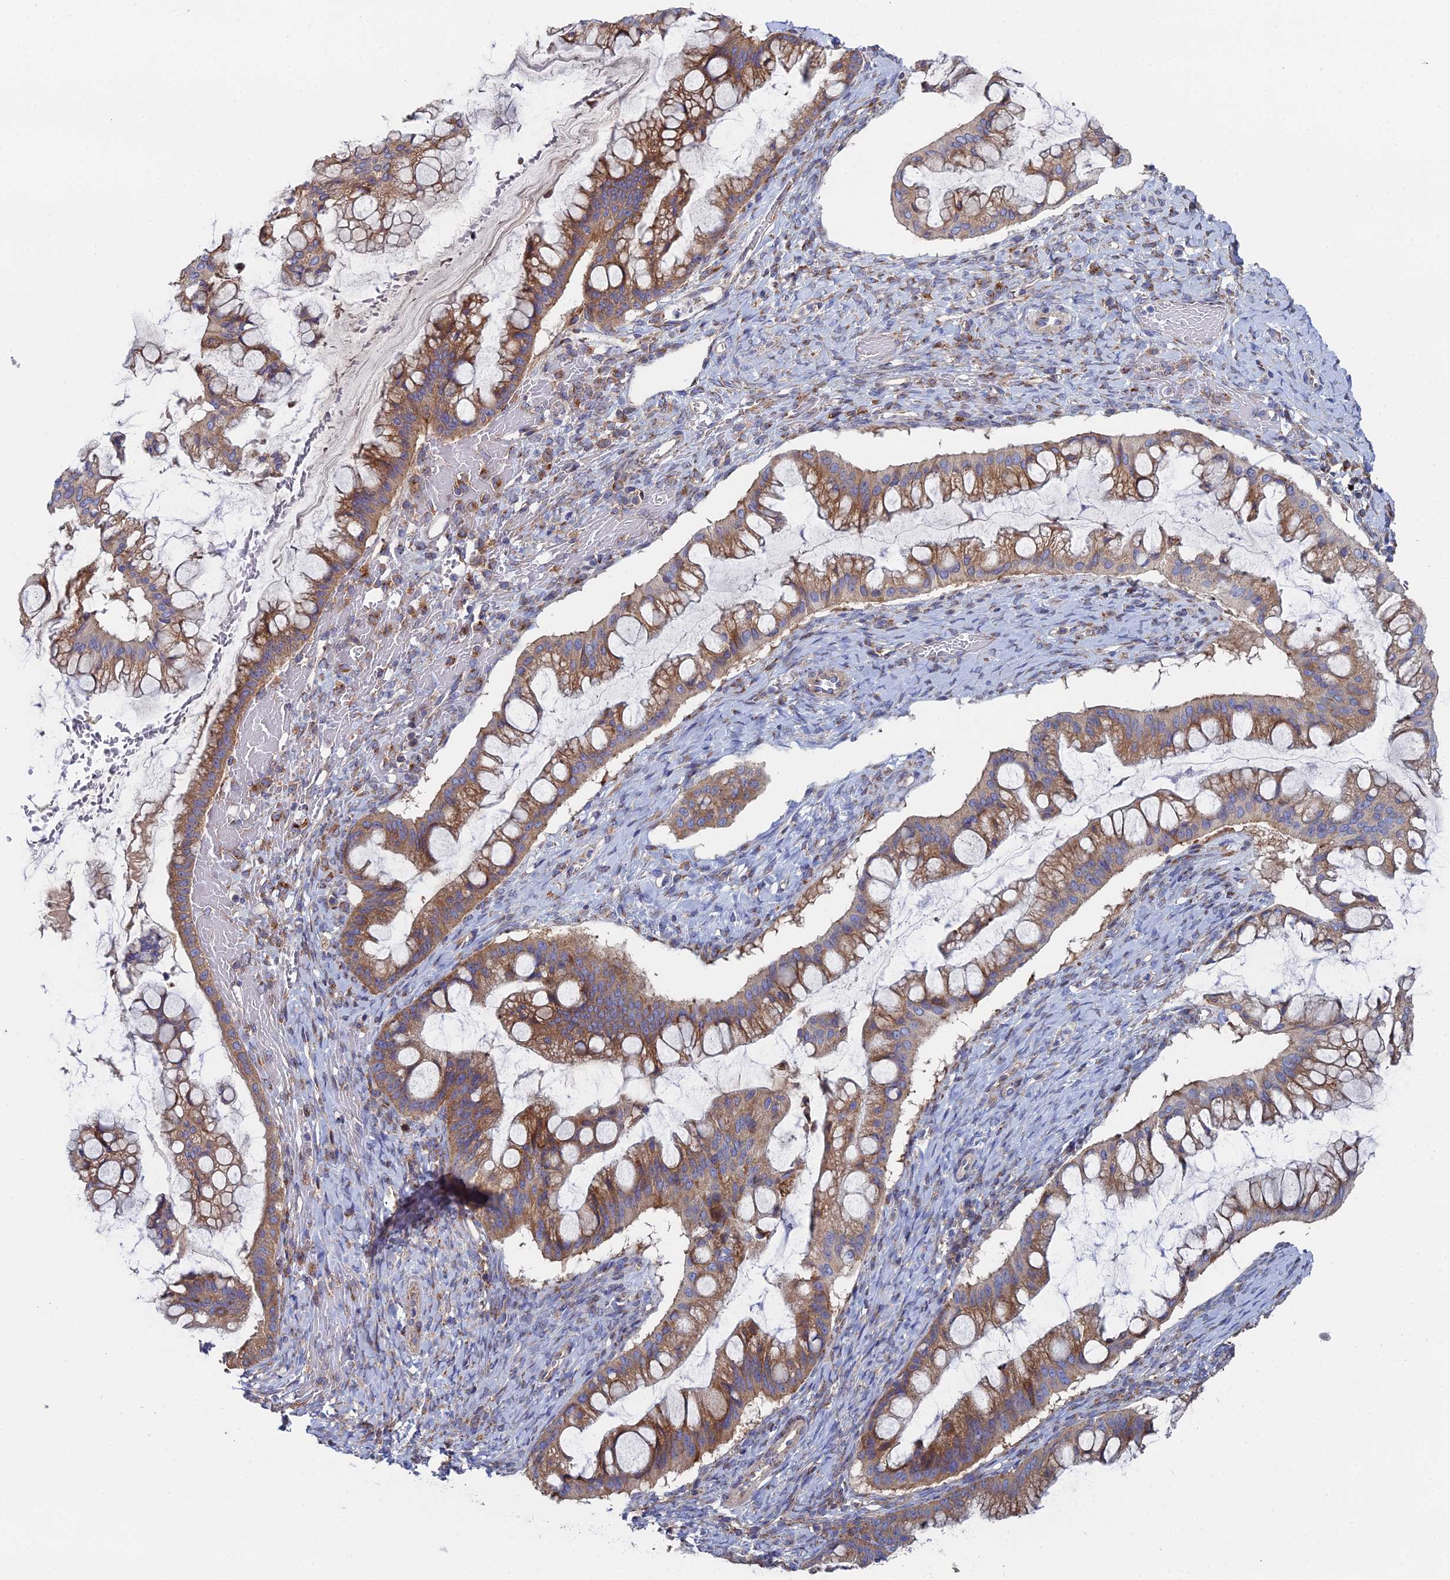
{"staining": {"intensity": "moderate", "quantity": ">75%", "location": "cytoplasmic/membranous"}, "tissue": "ovarian cancer", "cell_type": "Tumor cells", "image_type": "cancer", "snomed": [{"axis": "morphology", "description": "Cystadenocarcinoma, mucinous, NOS"}, {"axis": "topography", "description": "Ovary"}], "caption": "High-power microscopy captured an immunohistochemistry (IHC) image of ovarian mucinous cystadenocarcinoma, revealing moderate cytoplasmic/membranous expression in about >75% of tumor cells.", "gene": "CLCN3", "patient": {"sex": "female", "age": 73}}